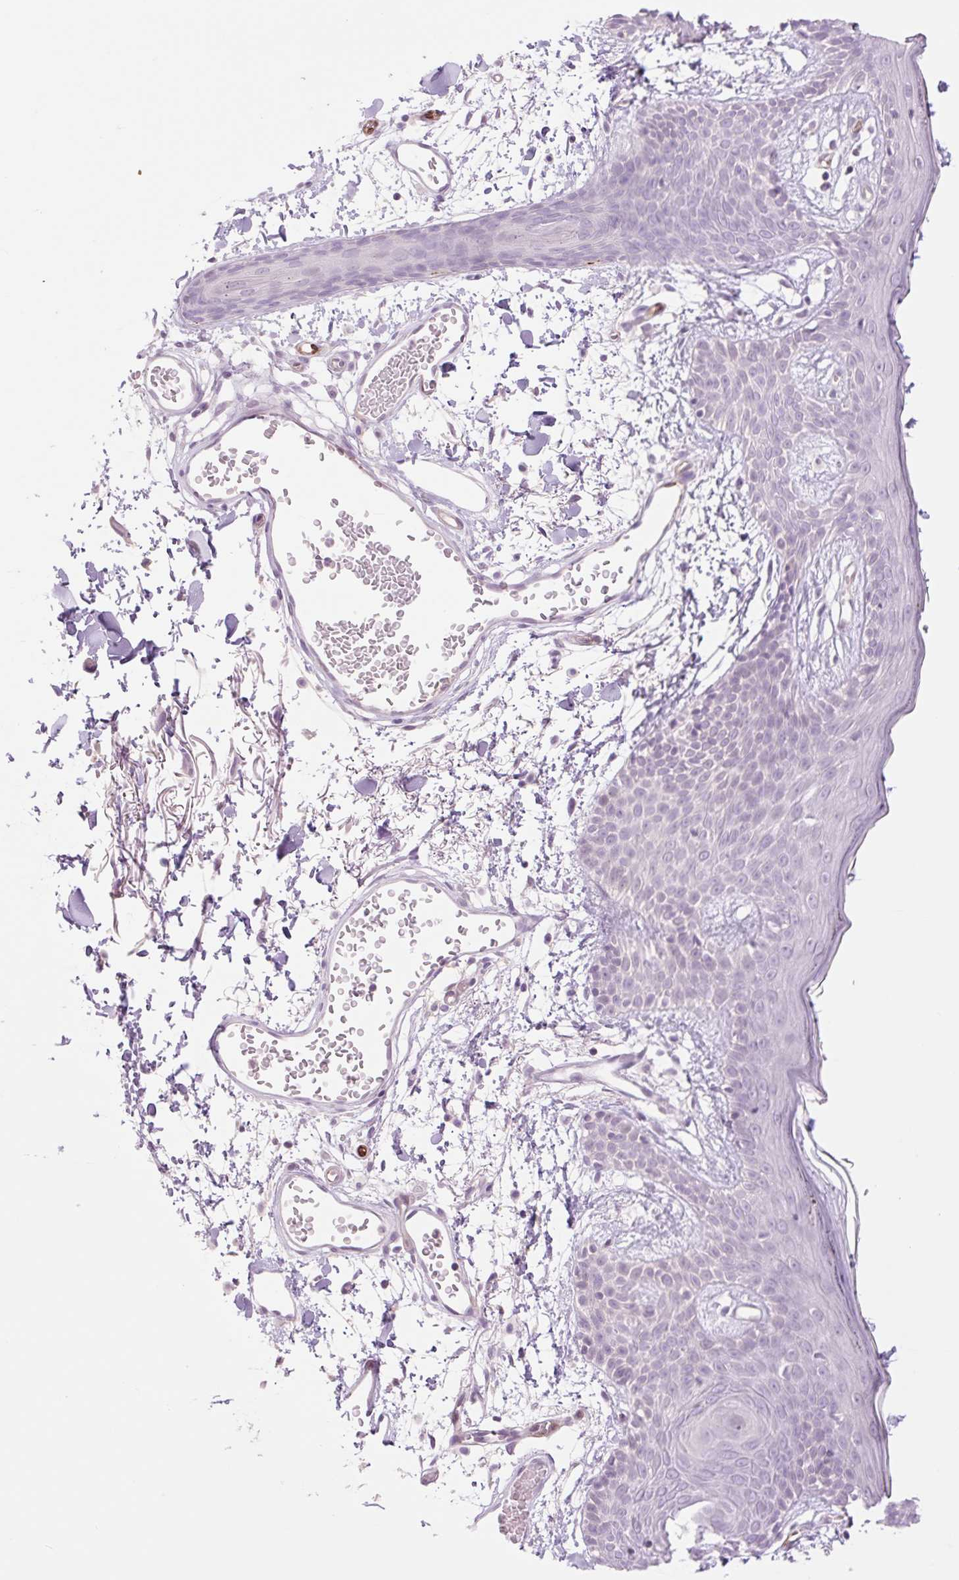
{"staining": {"intensity": "negative", "quantity": "none", "location": "none"}, "tissue": "skin", "cell_type": "Fibroblasts", "image_type": "normal", "snomed": [{"axis": "morphology", "description": "Normal tissue, NOS"}, {"axis": "topography", "description": "Skin"}], "caption": "Skin stained for a protein using immunohistochemistry exhibits no expression fibroblasts.", "gene": "ZFYVE21", "patient": {"sex": "male", "age": 79}}